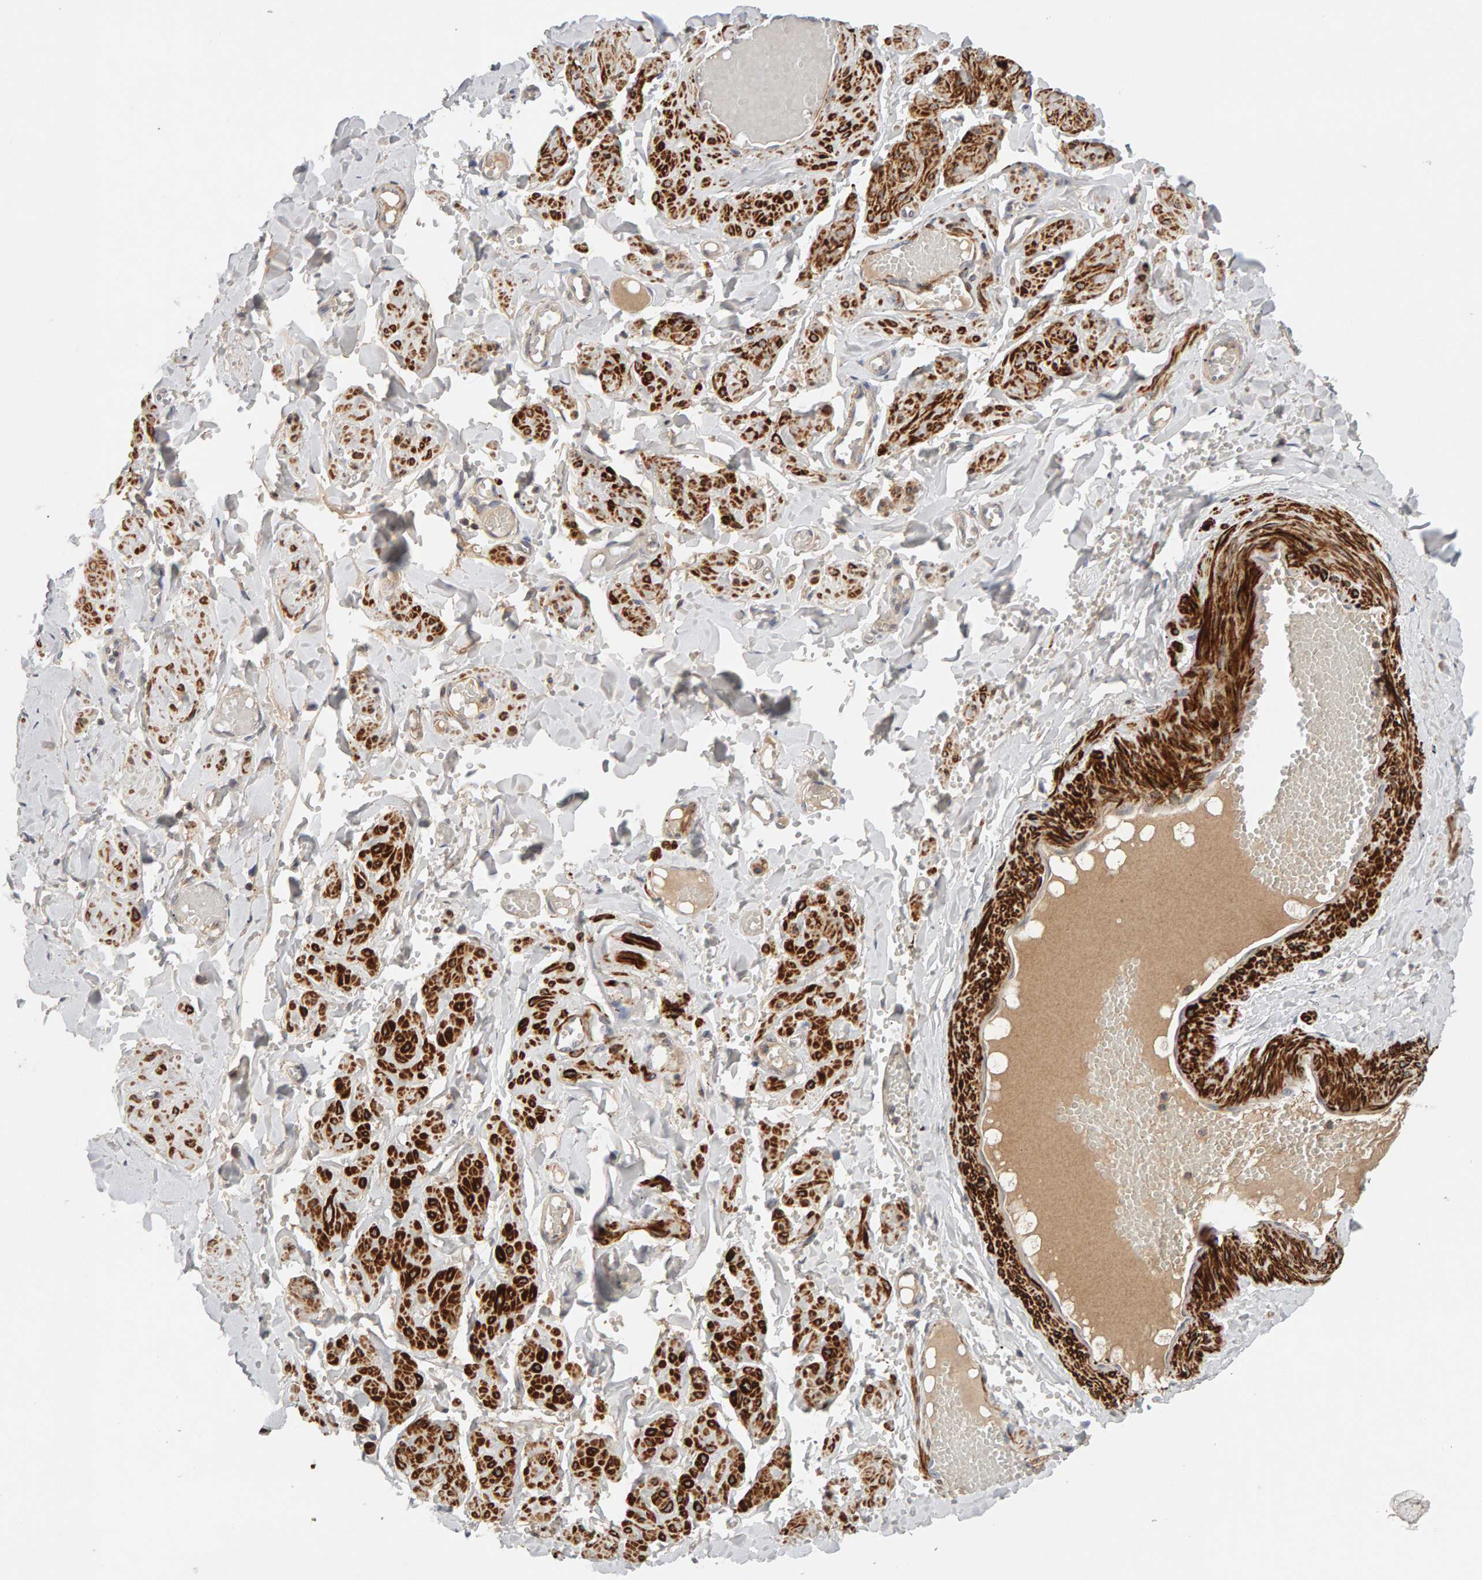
{"staining": {"intensity": "negative", "quantity": "none", "location": "none"}, "tissue": "adipose tissue", "cell_type": "Adipocytes", "image_type": "normal", "snomed": [{"axis": "morphology", "description": "Normal tissue, NOS"}, {"axis": "topography", "description": "Vascular tissue"}, {"axis": "topography", "description": "Fallopian tube"}, {"axis": "topography", "description": "Ovary"}], "caption": "The image reveals no staining of adipocytes in benign adipose tissue.", "gene": "NUDCD1", "patient": {"sex": "female", "age": 67}}